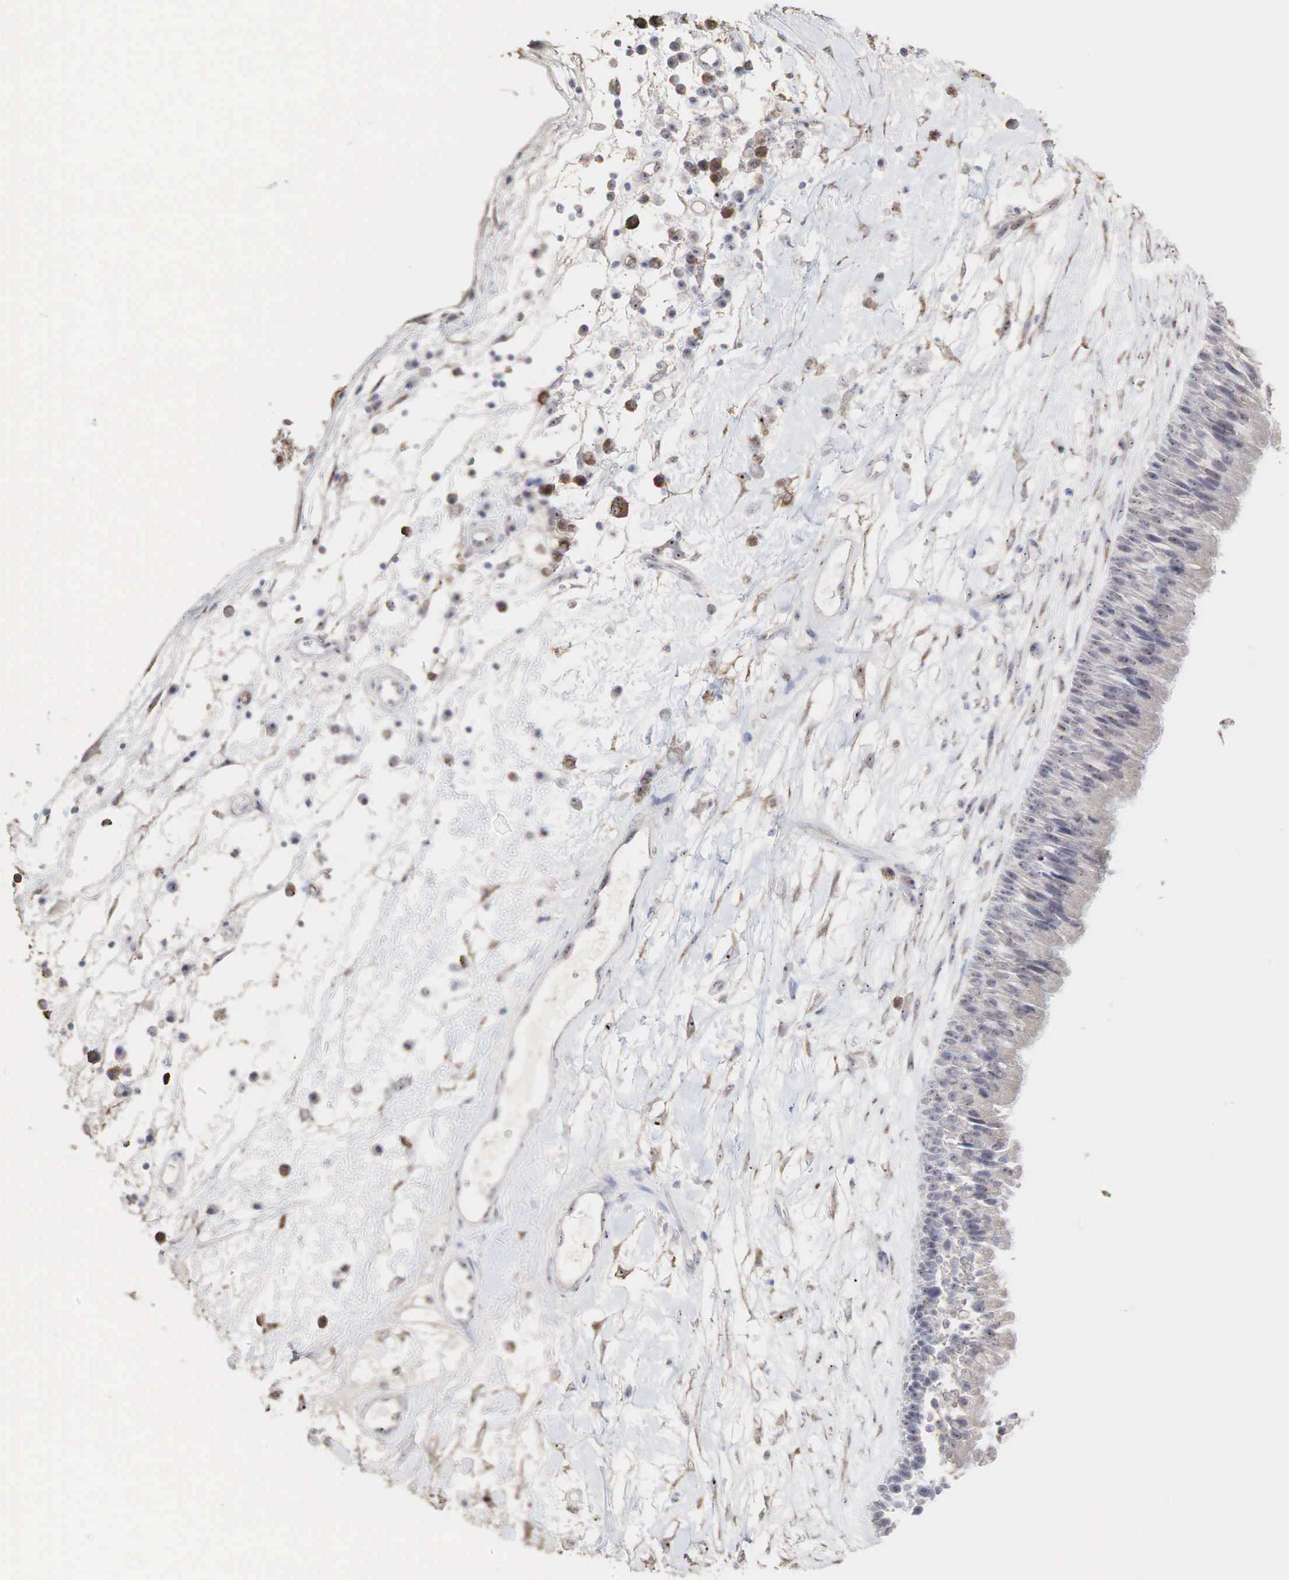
{"staining": {"intensity": "moderate", "quantity": ">75%", "location": "nuclear"}, "tissue": "nasopharynx", "cell_type": "Respiratory epithelial cells", "image_type": "normal", "snomed": [{"axis": "morphology", "description": "Normal tissue, NOS"}, {"axis": "topography", "description": "Nasopharynx"}], "caption": "Moderate nuclear staining for a protein is identified in about >75% of respiratory epithelial cells of normal nasopharynx using IHC.", "gene": "DKC1", "patient": {"sex": "male", "age": 13}}